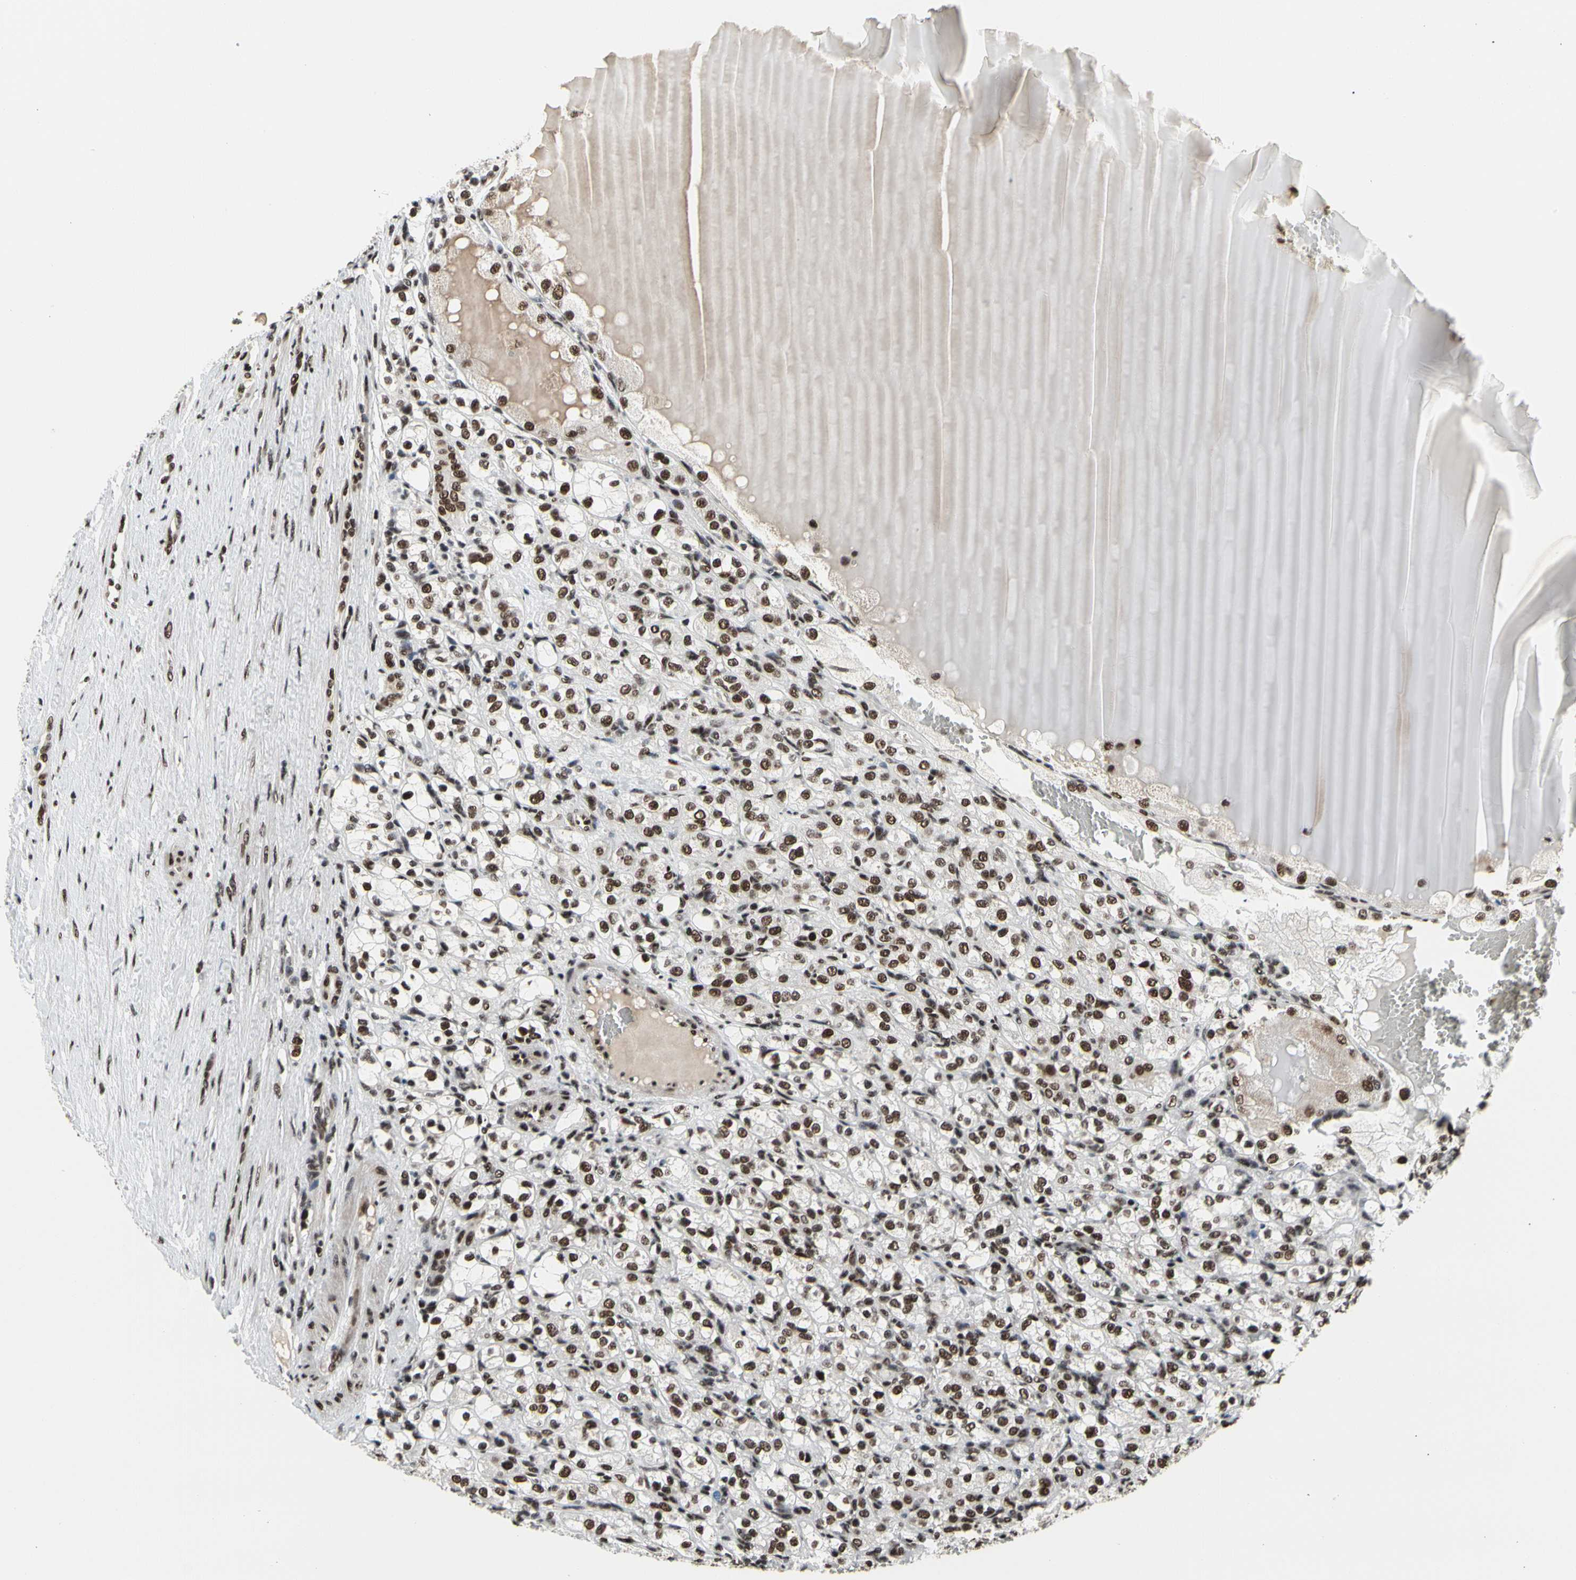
{"staining": {"intensity": "strong", "quantity": ">75%", "location": "nuclear"}, "tissue": "renal cancer", "cell_type": "Tumor cells", "image_type": "cancer", "snomed": [{"axis": "morphology", "description": "Normal tissue, NOS"}, {"axis": "morphology", "description": "Adenocarcinoma, NOS"}, {"axis": "topography", "description": "Kidney"}], "caption": "Renal adenocarcinoma stained with a brown dye exhibits strong nuclear positive staining in about >75% of tumor cells.", "gene": "SRSF11", "patient": {"sex": "male", "age": 61}}